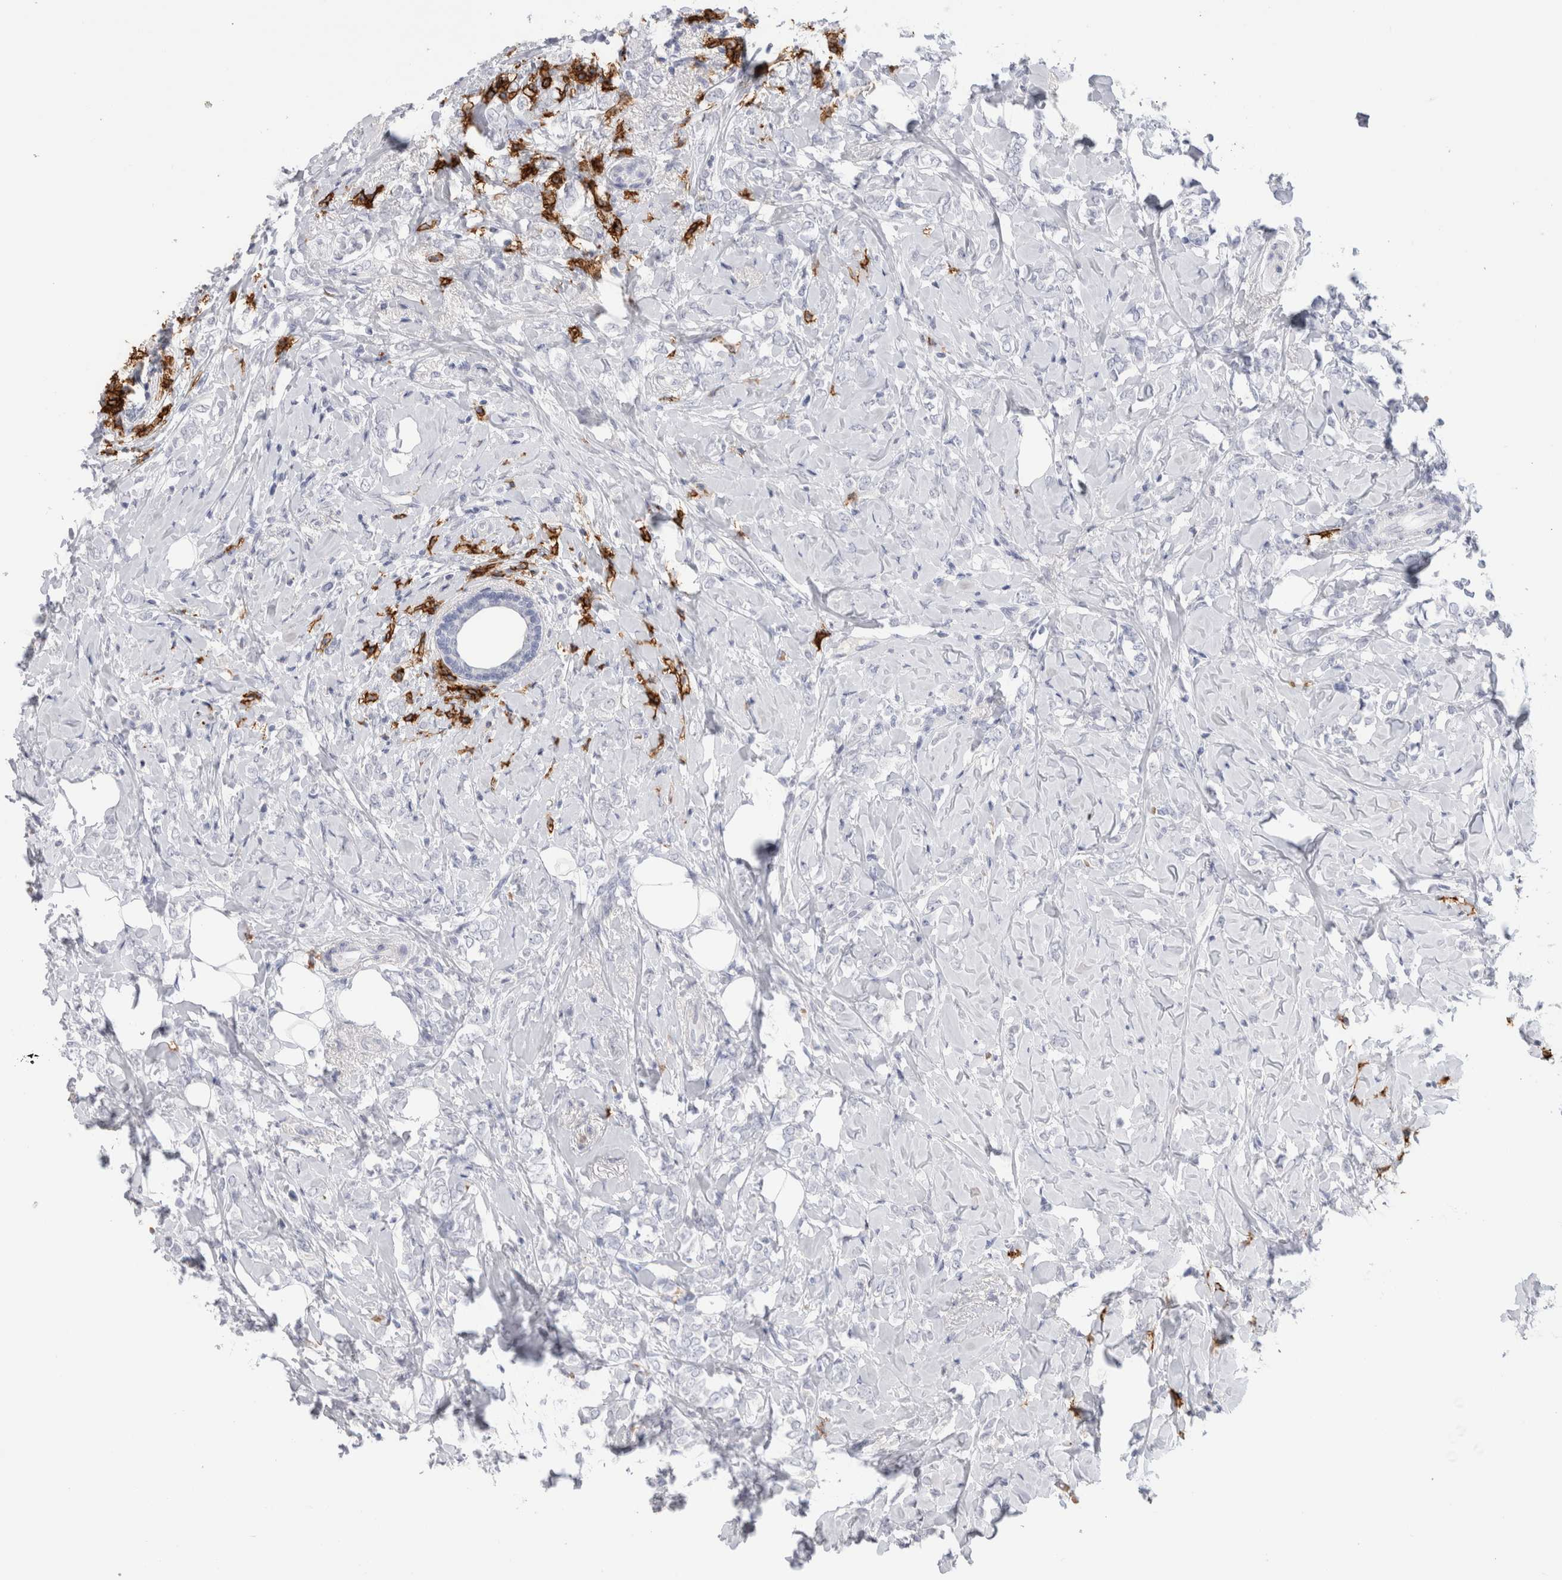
{"staining": {"intensity": "negative", "quantity": "none", "location": "none"}, "tissue": "breast cancer", "cell_type": "Tumor cells", "image_type": "cancer", "snomed": [{"axis": "morphology", "description": "Normal tissue, NOS"}, {"axis": "morphology", "description": "Lobular carcinoma"}, {"axis": "topography", "description": "Breast"}], "caption": "Breast cancer (lobular carcinoma) was stained to show a protein in brown. There is no significant expression in tumor cells. The staining is performed using DAB (3,3'-diaminobenzidine) brown chromogen with nuclei counter-stained in using hematoxylin.", "gene": "CD38", "patient": {"sex": "female", "age": 47}}